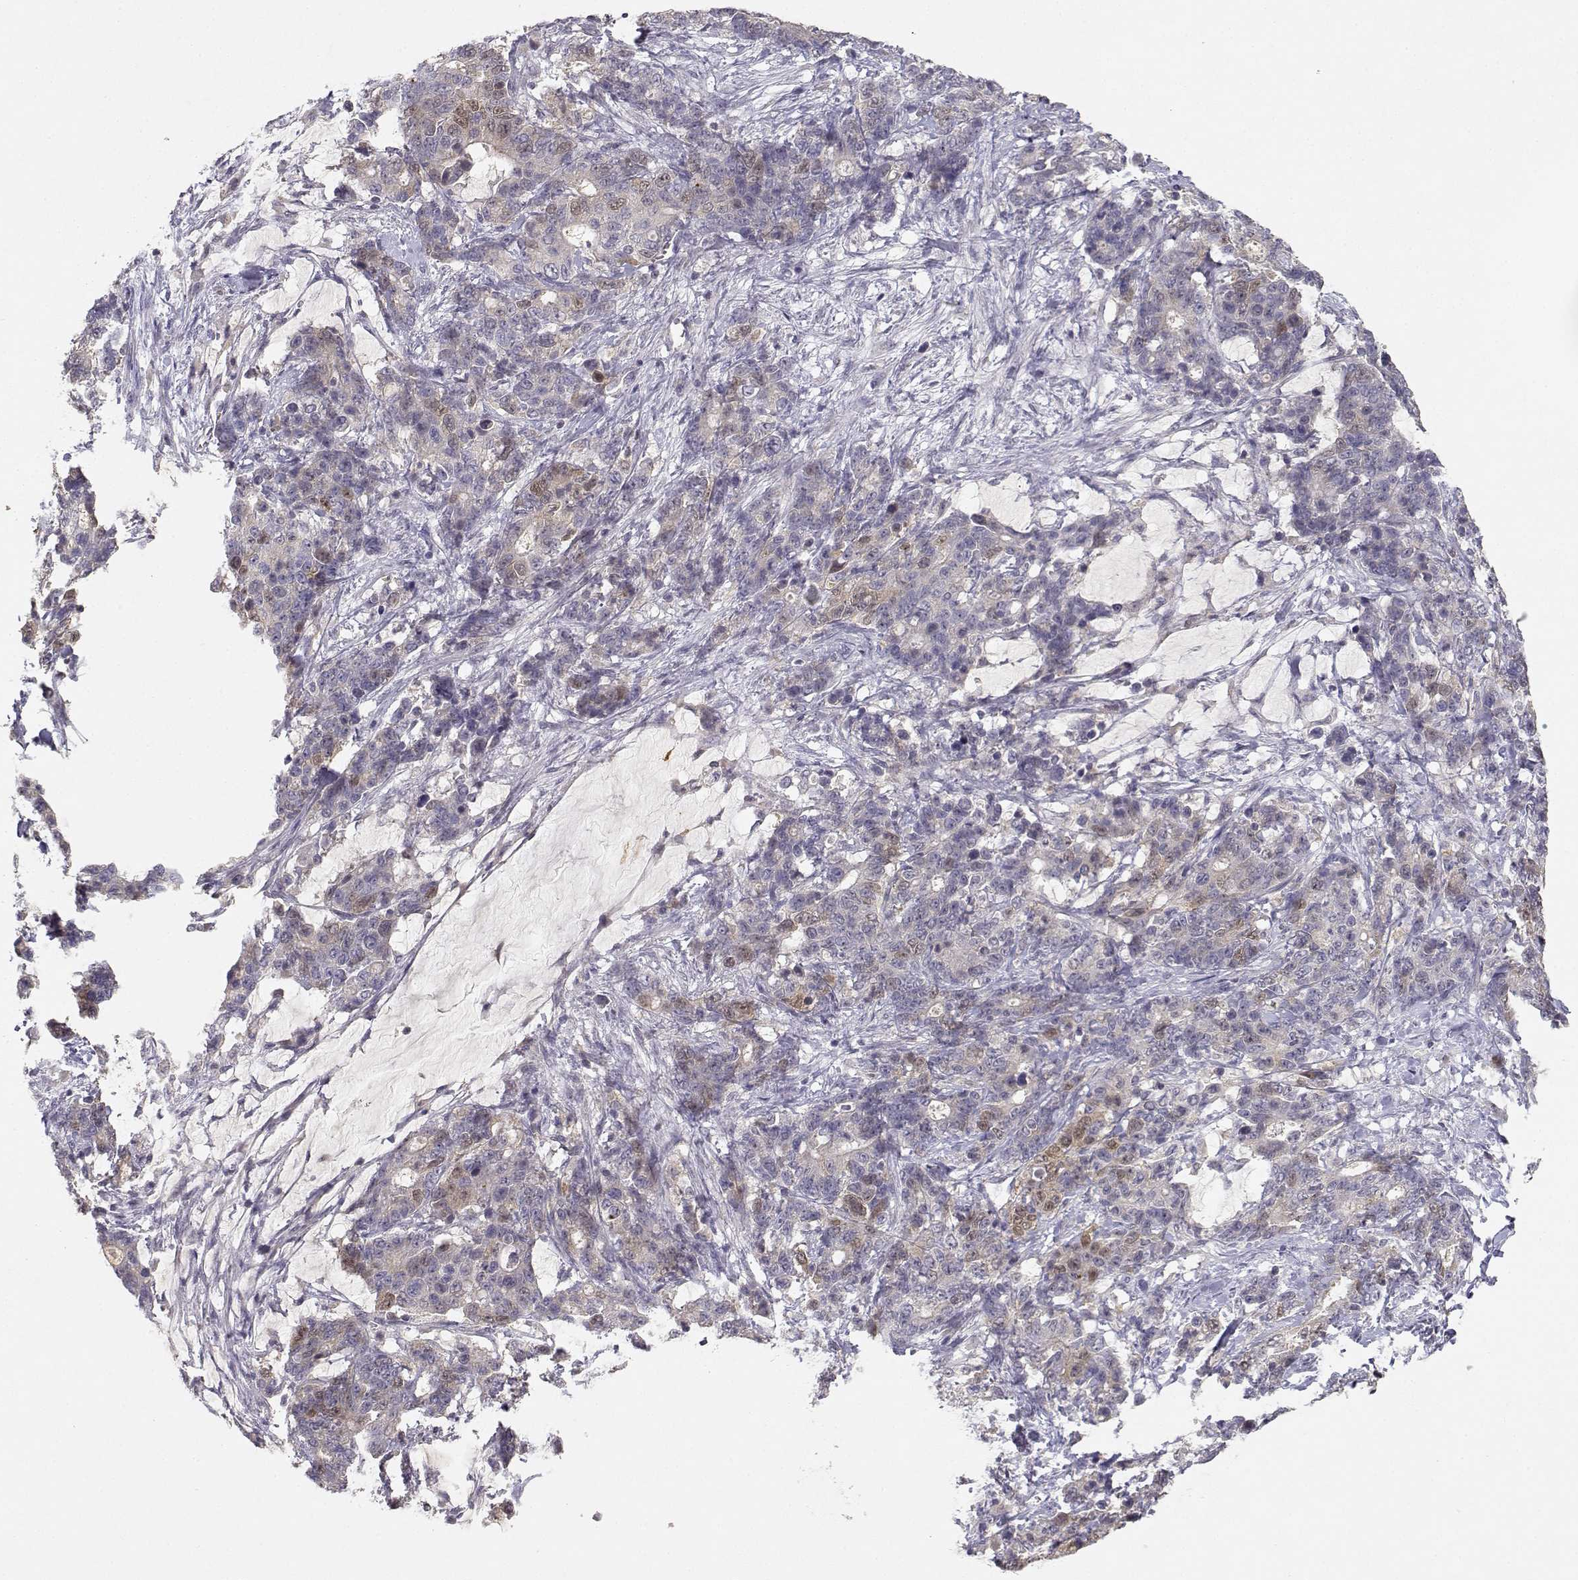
{"staining": {"intensity": "weak", "quantity": "25%-75%", "location": "cytoplasmic/membranous,nuclear"}, "tissue": "stomach cancer", "cell_type": "Tumor cells", "image_type": "cancer", "snomed": [{"axis": "morphology", "description": "Normal tissue, NOS"}, {"axis": "morphology", "description": "Adenocarcinoma, NOS"}, {"axis": "topography", "description": "Stomach"}], "caption": "Immunohistochemical staining of human stomach cancer shows weak cytoplasmic/membranous and nuclear protein staining in about 25%-75% of tumor cells.", "gene": "RAD51", "patient": {"sex": "female", "age": 64}}